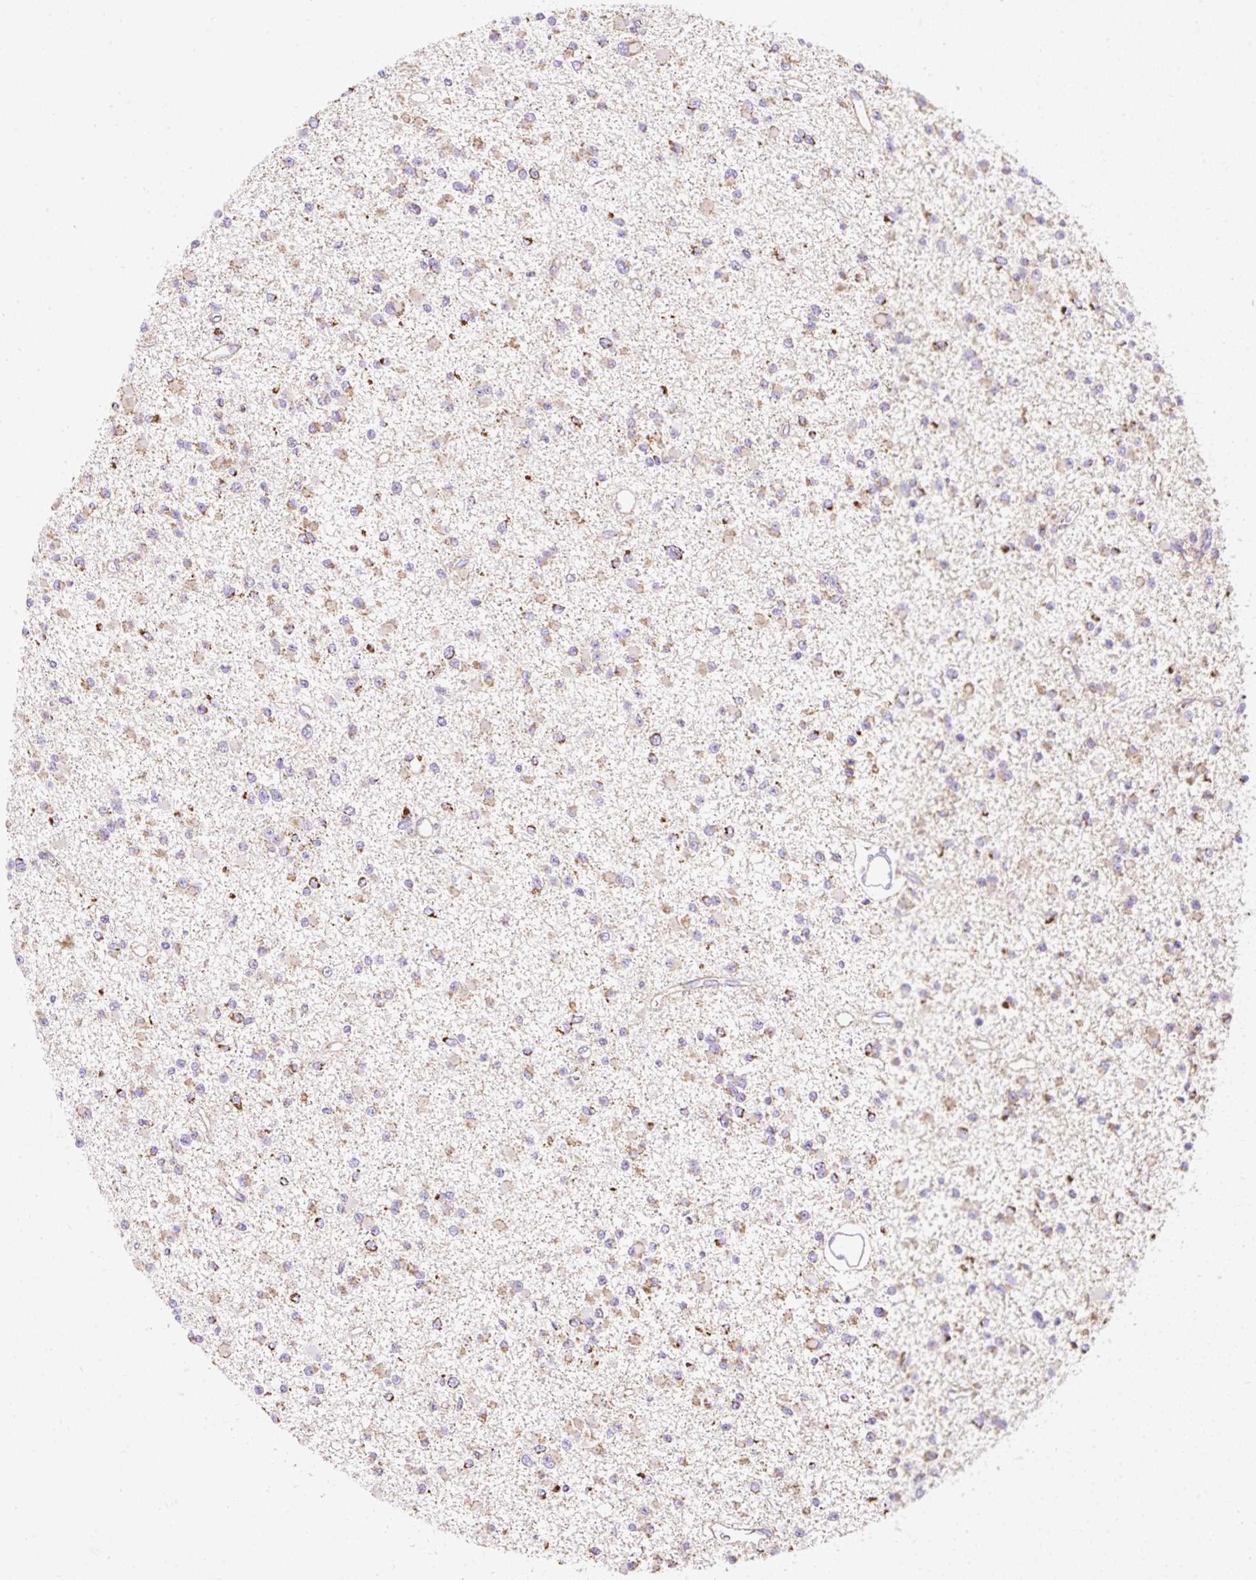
{"staining": {"intensity": "moderate", "quantity": "25%-75%", "location": "cytoplasmic/membranous"}, "tissue": "glioma", "cell_type": "Tumor cells", "image_type": "cancer", "snomed": [{"axis": "morphology", "description": "Glioma, malignant, Low grade"}, {"axis": "topography", "description": "Brain"}], "caption": "Protein staining of glioma tissue demonstrates moderate cytoplasmic/membranous expression in approximately 25%-75% of tumor cells. (DAB = brown stain, brightfield microscopy at high magnification).", "gene": "DAAM2", "patient": {"sex": "female", "age": 22}}